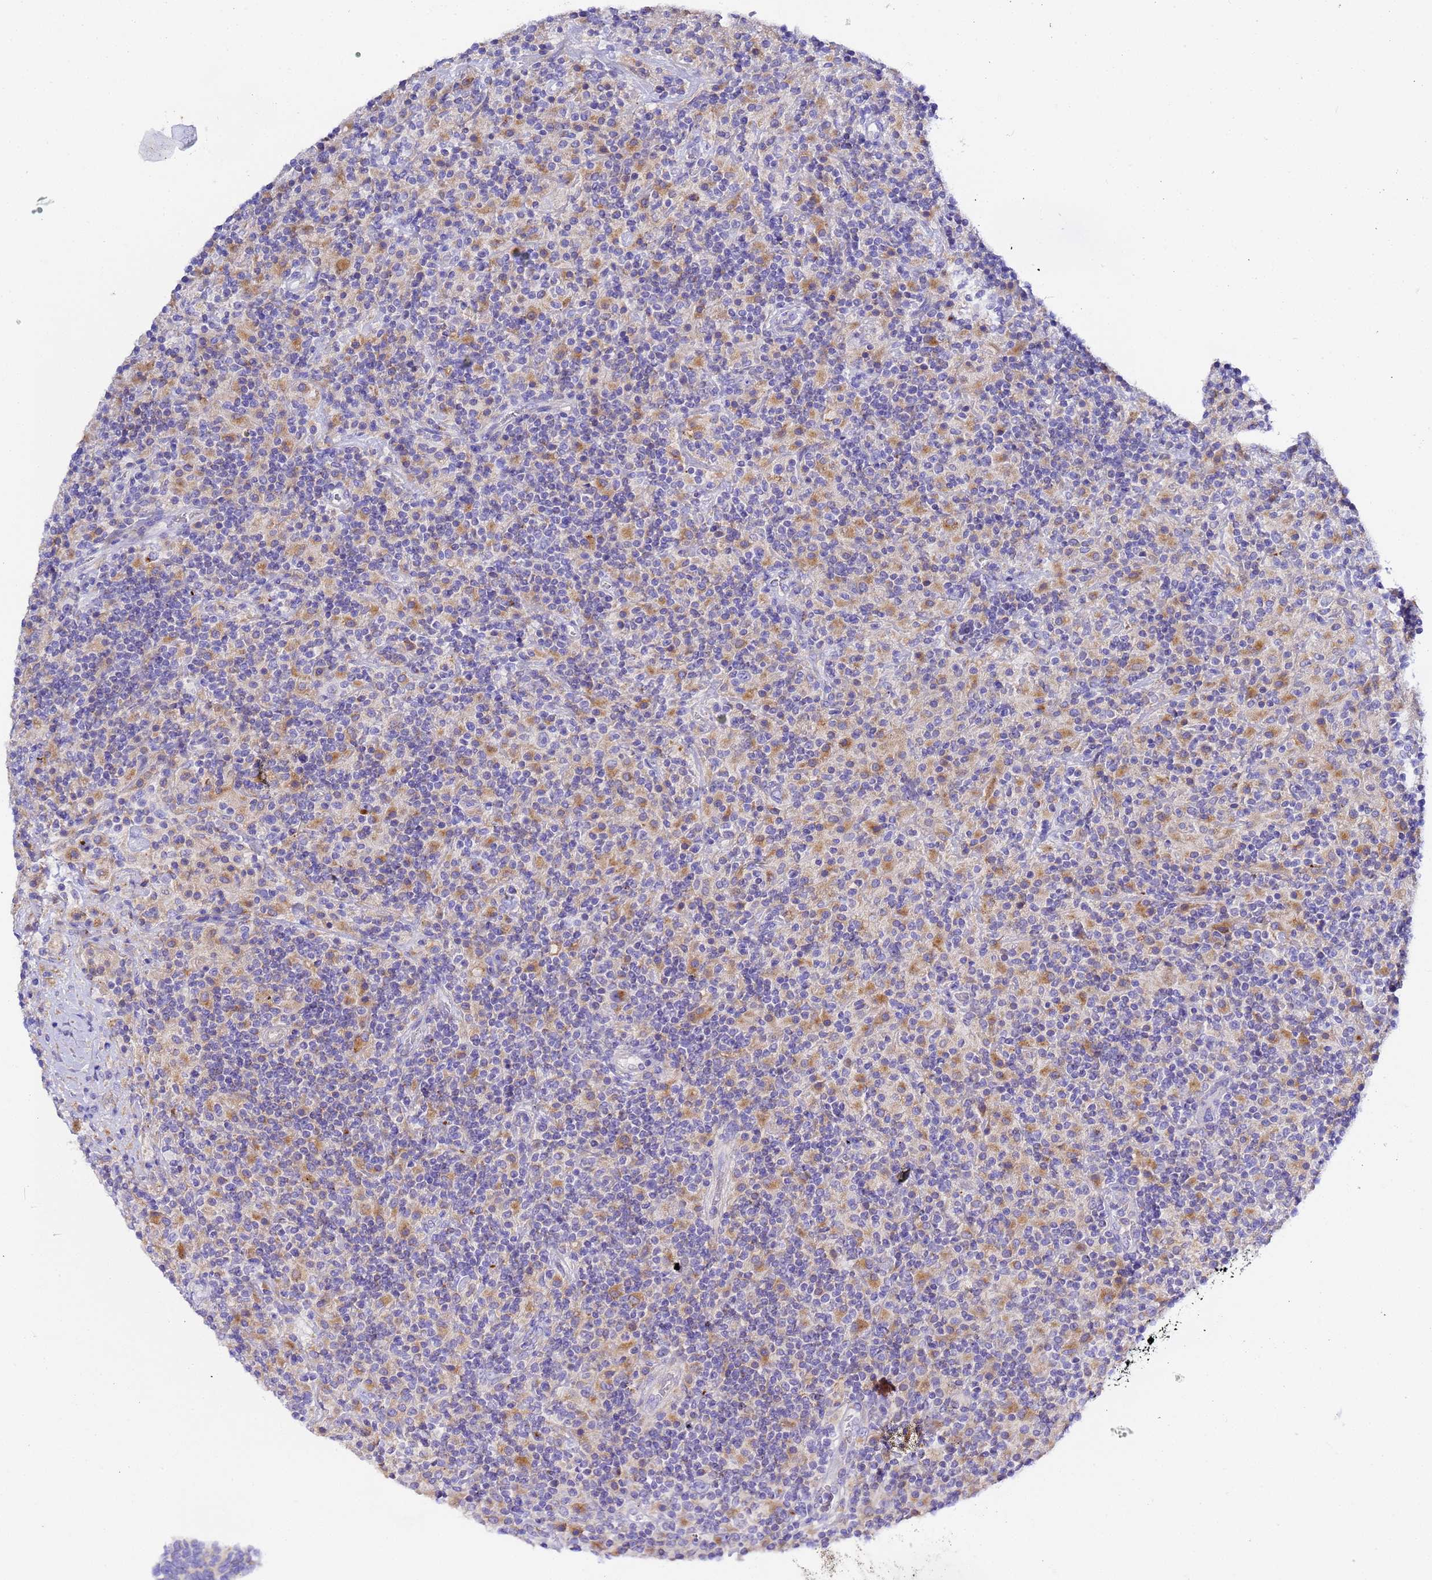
{"staining": {"intensity": "moderate", "quantity": "25%-75%", "location": "cytoplasmic/membranous"}, "tissue": "lymphoma", "cell_type": "Tumor cells", "image_type": "cancer", "snomed": [{"axis": "morphology", "description": "Hodgkin's disease, NOS"}, {"axis": "topography", "description": "Lymph node"}], "caption": "A brown stain highlights moderate cytoplasmic/membranous positivity of a protein in lymphoma tumor cells. Ihc stains the protein in brown and the nuclei are stained blue.", "gene": "VTI1B", "patient": {"sex": "male", "age": 70}}